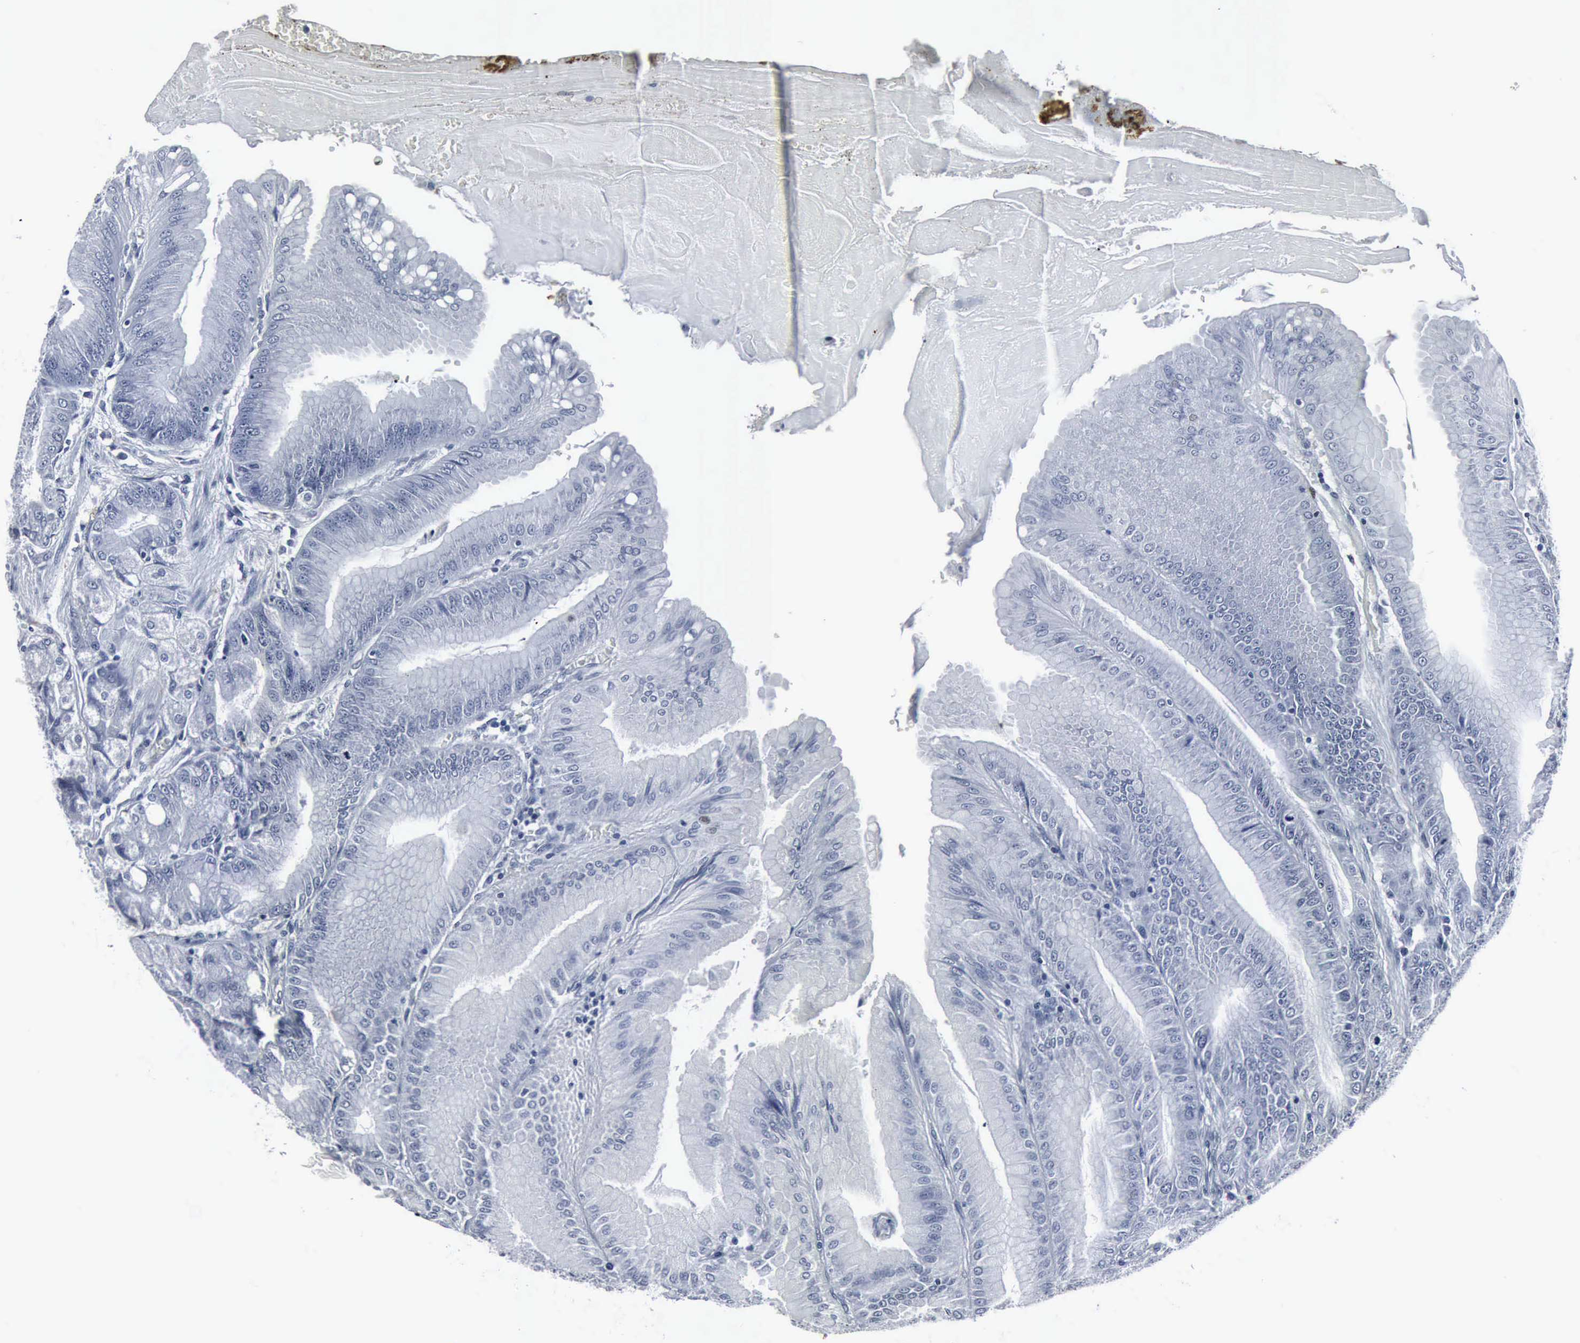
{"staining": {"intensity": "negative", "quantity": "none", "location": "none"}, "tissue": "stomach", "cell_type": "Glandular cells", "image_type": "normal", "snomed": [{"axis": "morphology", "description": "Normal tissue, NOS"}, {"axis": "topography", "description": "Stomach, lower"}], "caption": "Photomicrograph shows no protein expression in glandular cells of normal stomach. (Stains: DAB immunohistochemistry with hematoxylin counter stain, Microscopy: brightfield microscopy at high magnification).", "gene": "SNAP25", "patient": {"sex": "male", "age": 71}}